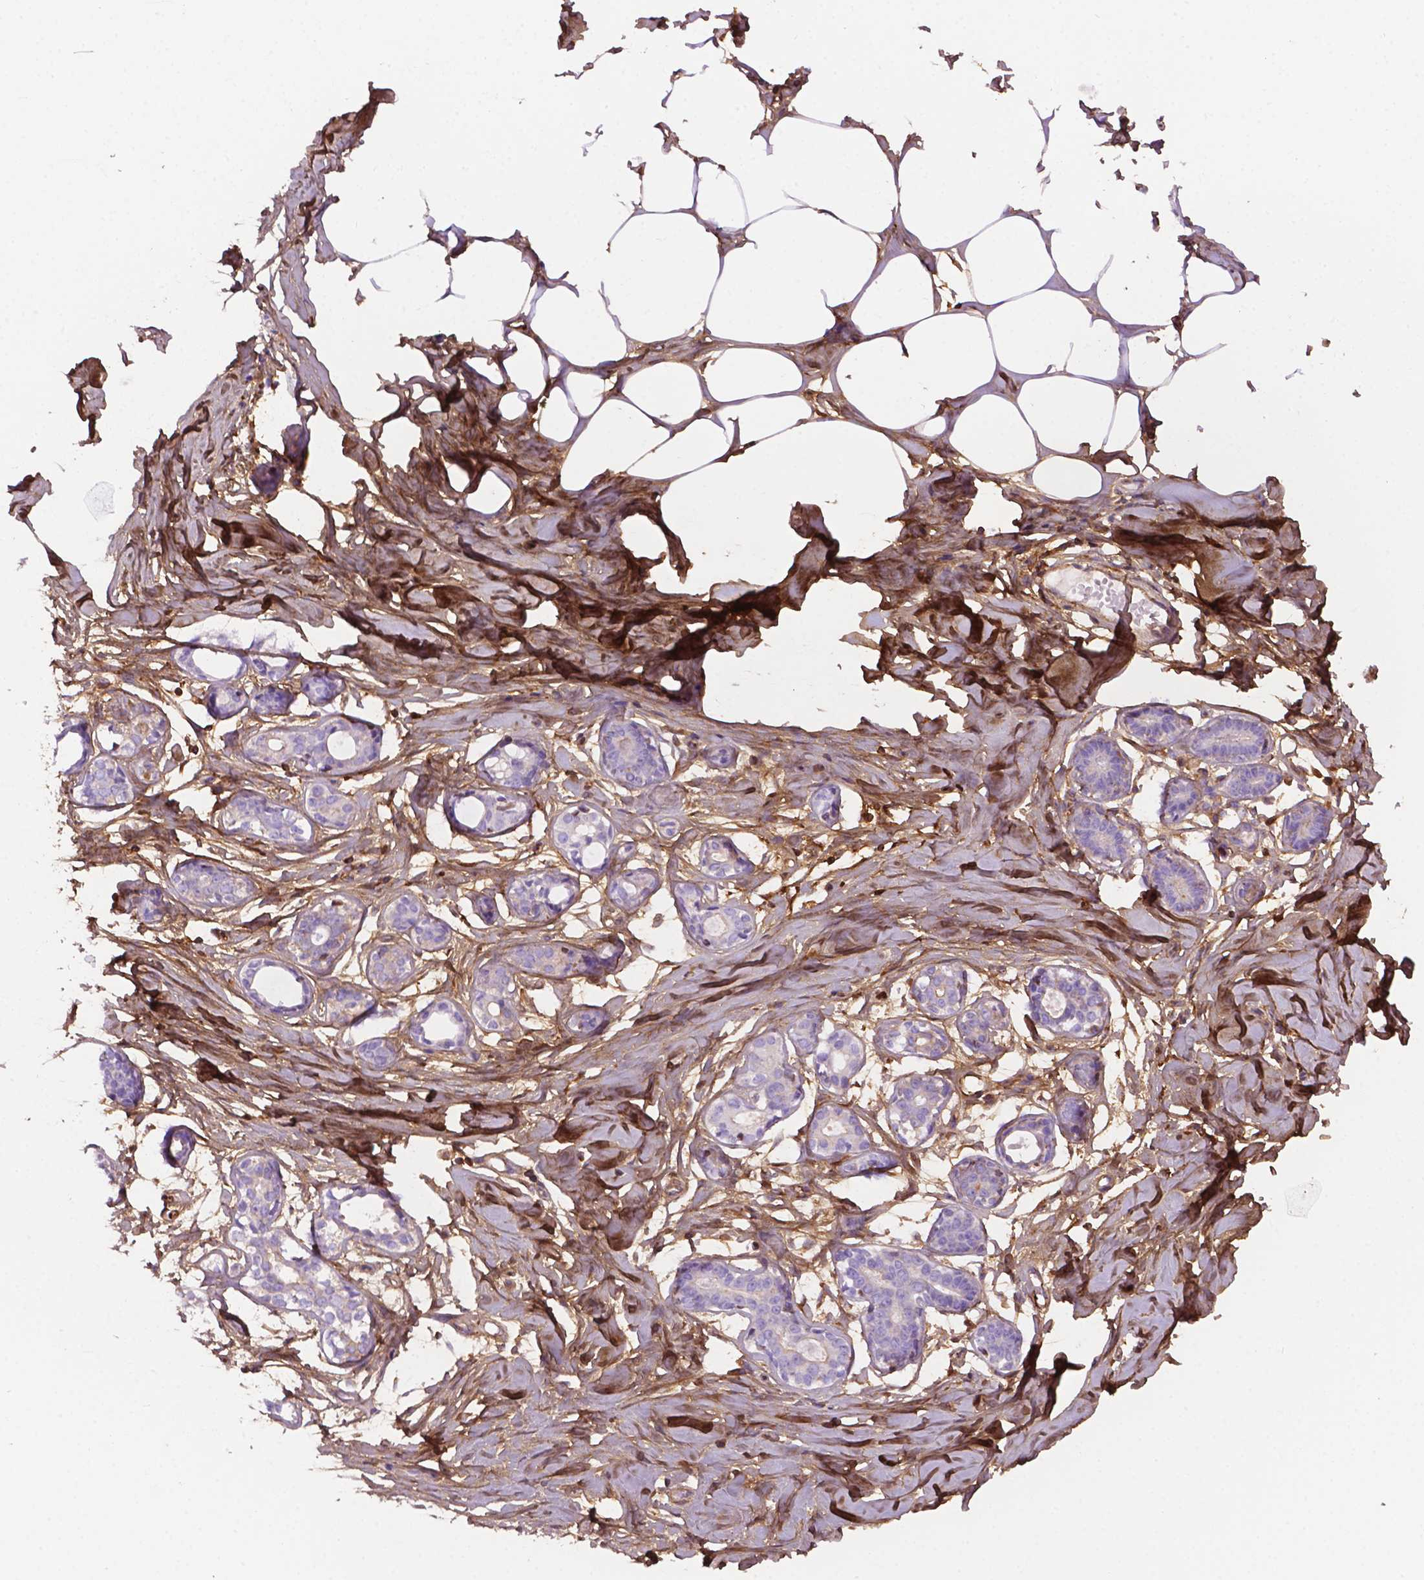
{"staining": {"intensity": "moderate", "quantity": ">75%", "location": "cytoplasmic/membranous,nuclear"}, "tissue": "breast", "cell_type": "Adipocytes", "image_type": "normal", "snomed": [{"axis": "morphology", "description": "Normal tissue, NOS"}, {"axis": "topography", "description": "Breast"}], "caption": "Immunohistochemistry of benign breast displays medium levels of moderate cytoplasmic/membranous,nuclear expression in approximately >75% of adipocytes. Immunohistochemistry stains the protein in brown and the nuclei are stained blue.", "gene": "DCN", "patient": {"sex": "female", "age": 27}}